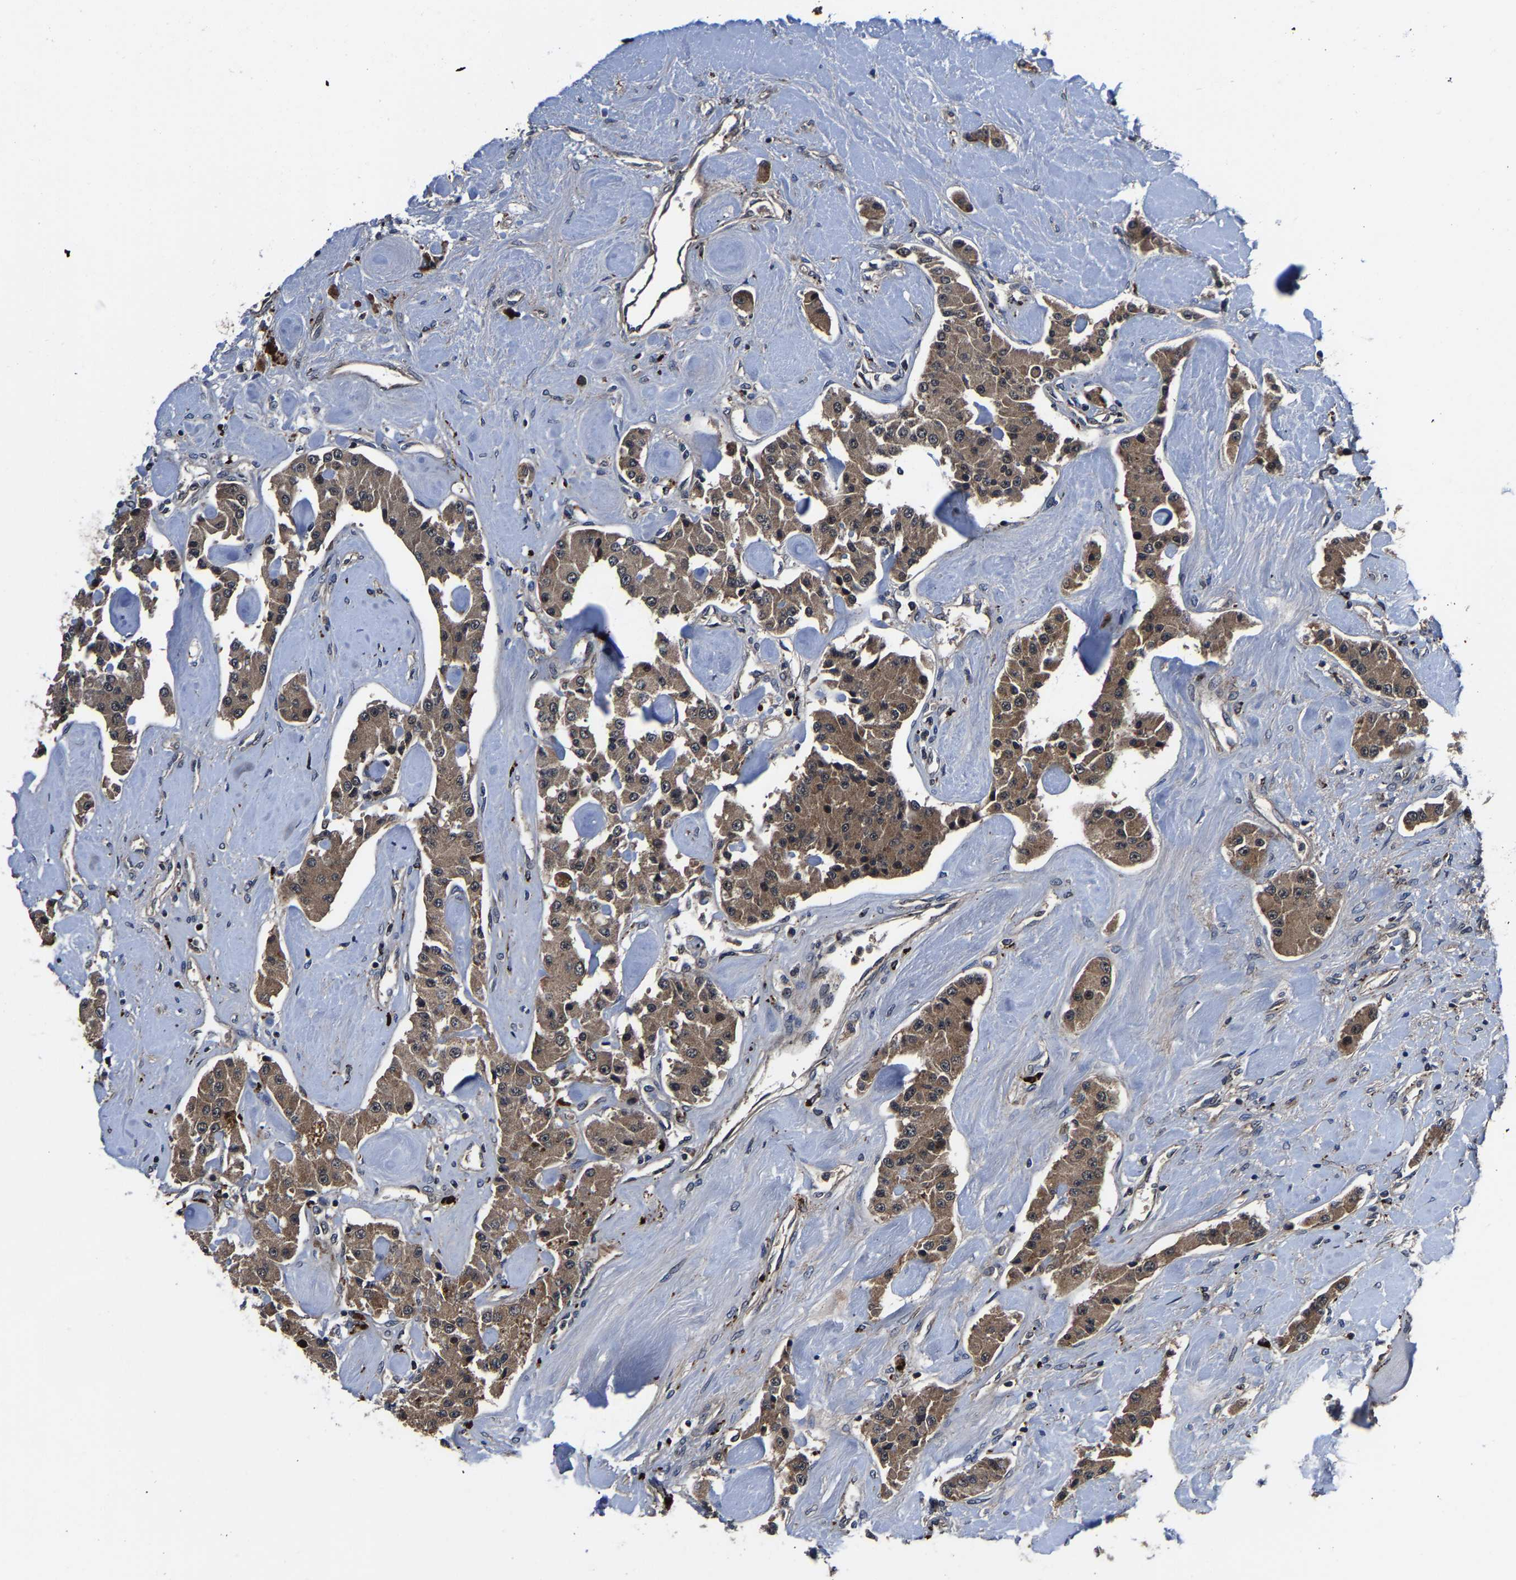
{"staining": {"intensity": "strong", "quantity": ">75%", "location": "cytoplasmic/membranous"}, "tissue": "carcinoid", "cell_type": "Tumor cells", "image_type": "cancer", "snomed": [{"axis": "morphology", "description": "Carcinoid, malignant, NOS"}, {"axis": "topography", "description": "Pancreas"}], "caption": "Tumor cells show strong cytoplasmic/membranous positivity in approximately >75% of cells in carcinoid.", "gene": "ZCCHC7", "patient": {"sex": "male", "age": 41}}